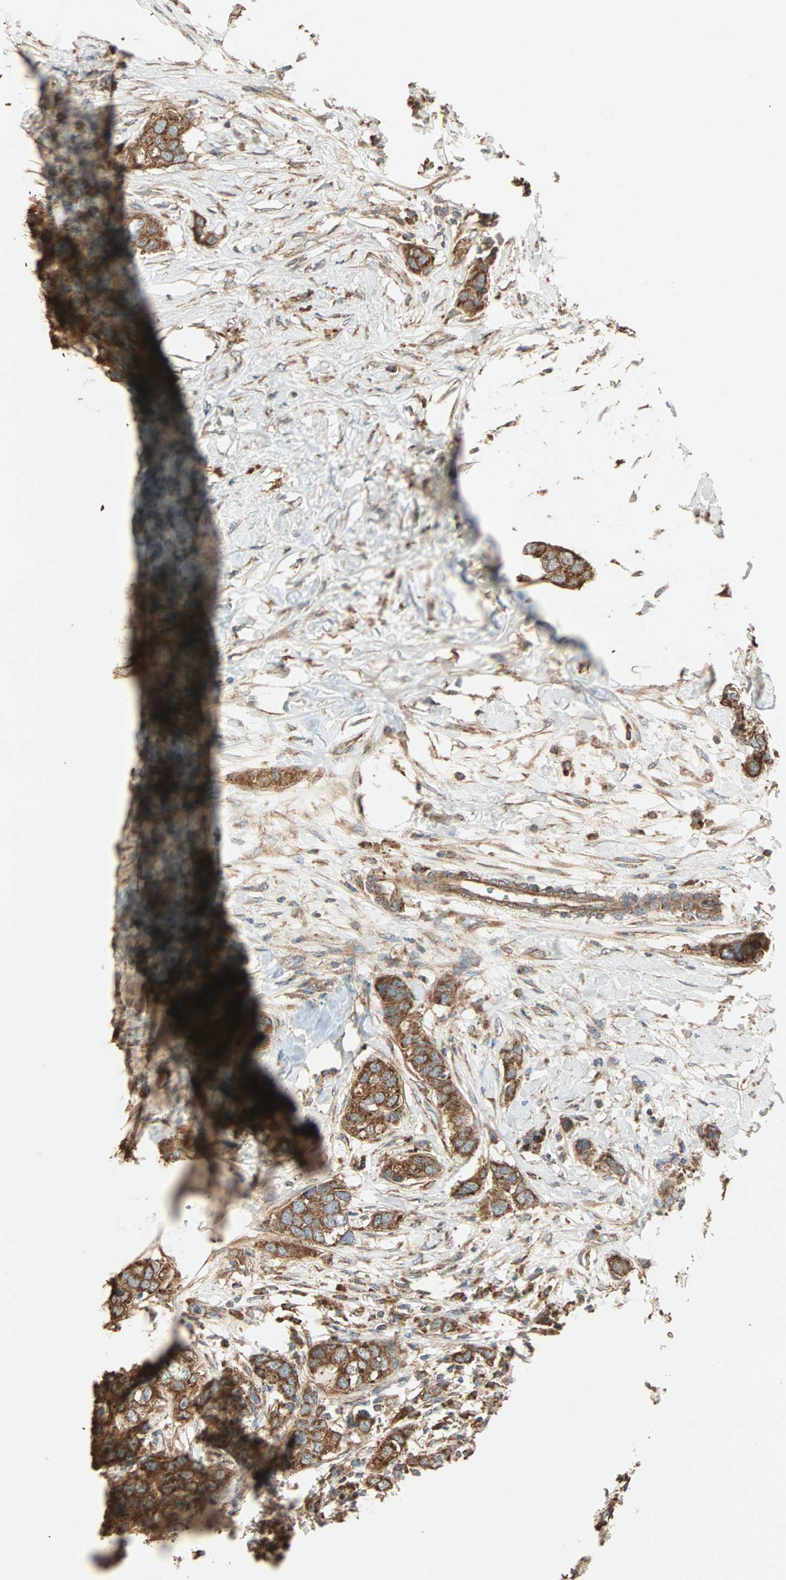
{"staining": {"intensity": "strong", "quantity": ">75%", "location": "cytoplasmic/membranous"}, "tissue": "breast cancer", "cell_type": "Tumor cells", "image_type": "cancer", "snomed": [{"axis": "morphology", "description": "Duct carcinoma"}, {"axis": "topography", "description": "Breast"}], "caption": "There is high levels of strong cytoplasmic/membranous expression in tumor cells of breast cancer, as demonstrated by immunohistochemical staining (brown color).", "gene": "EIF4G2", "patient": {"sex": "female", "age": 50}}